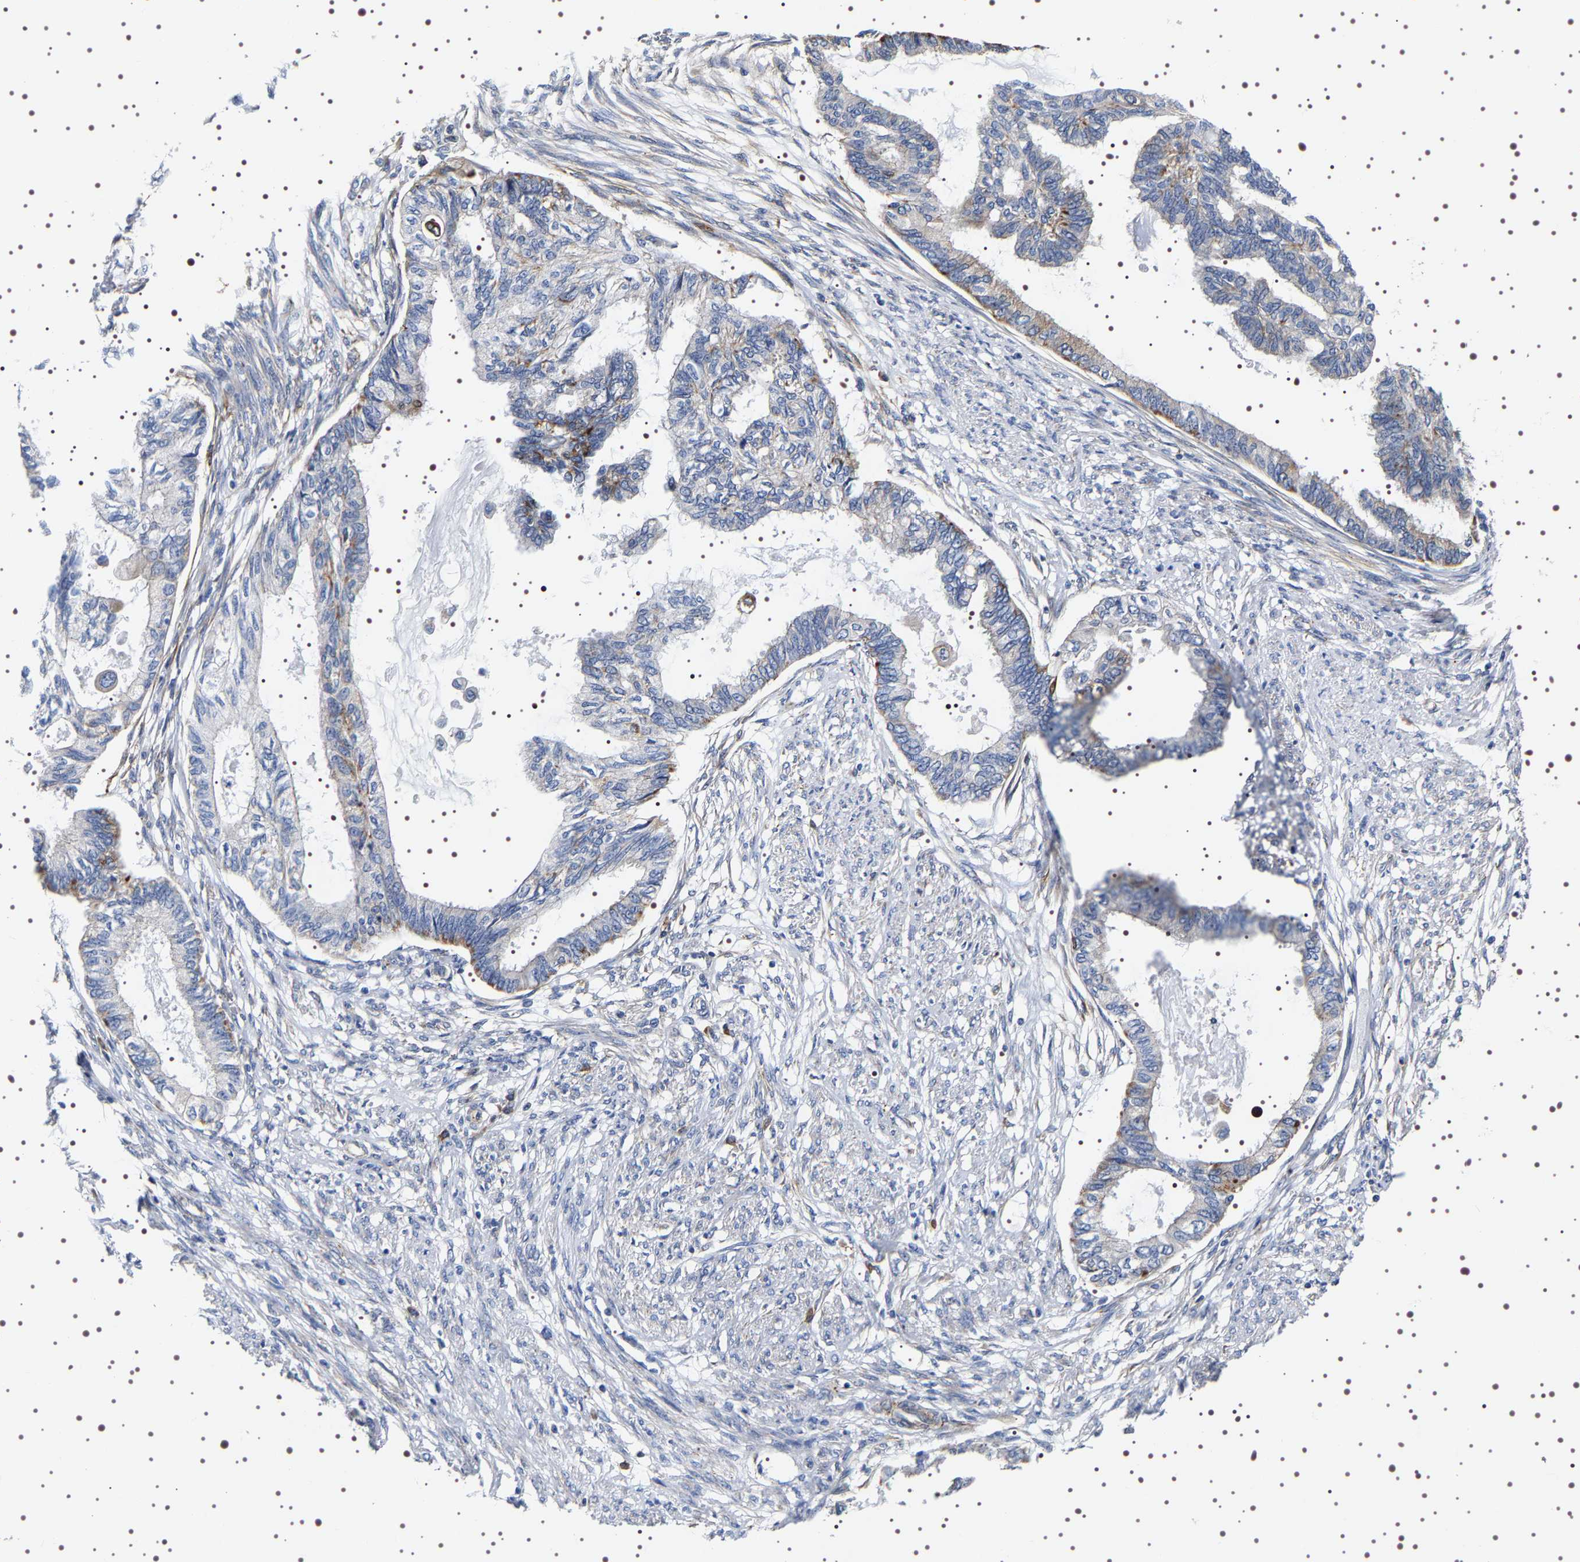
{"staining": {"intensity": "moderate", "quantity": "<25%", "location": "cytoplasmic/membranous"}, "tissue": "cervical cancer", "cell_type": "Tumor cells", "image_type": "cancer", "snomed": [{"axis": "morphology", "description": "Normal tissue, NOS"}, {"axis": "morphology", "description": "Adenocarcinoma, NOS"}, {"axis": "topography", "description": "Cervix"}, {"axis": "topography", "description": "Endometrium"}], "caption": "Tumor cells display low levels of moderate cytoplasmic/membranous staining in about <25% of cells in adenocarcinoma (cervical).", "gene": "SQLE", "patient": {"sex": "female", "age": 86}}